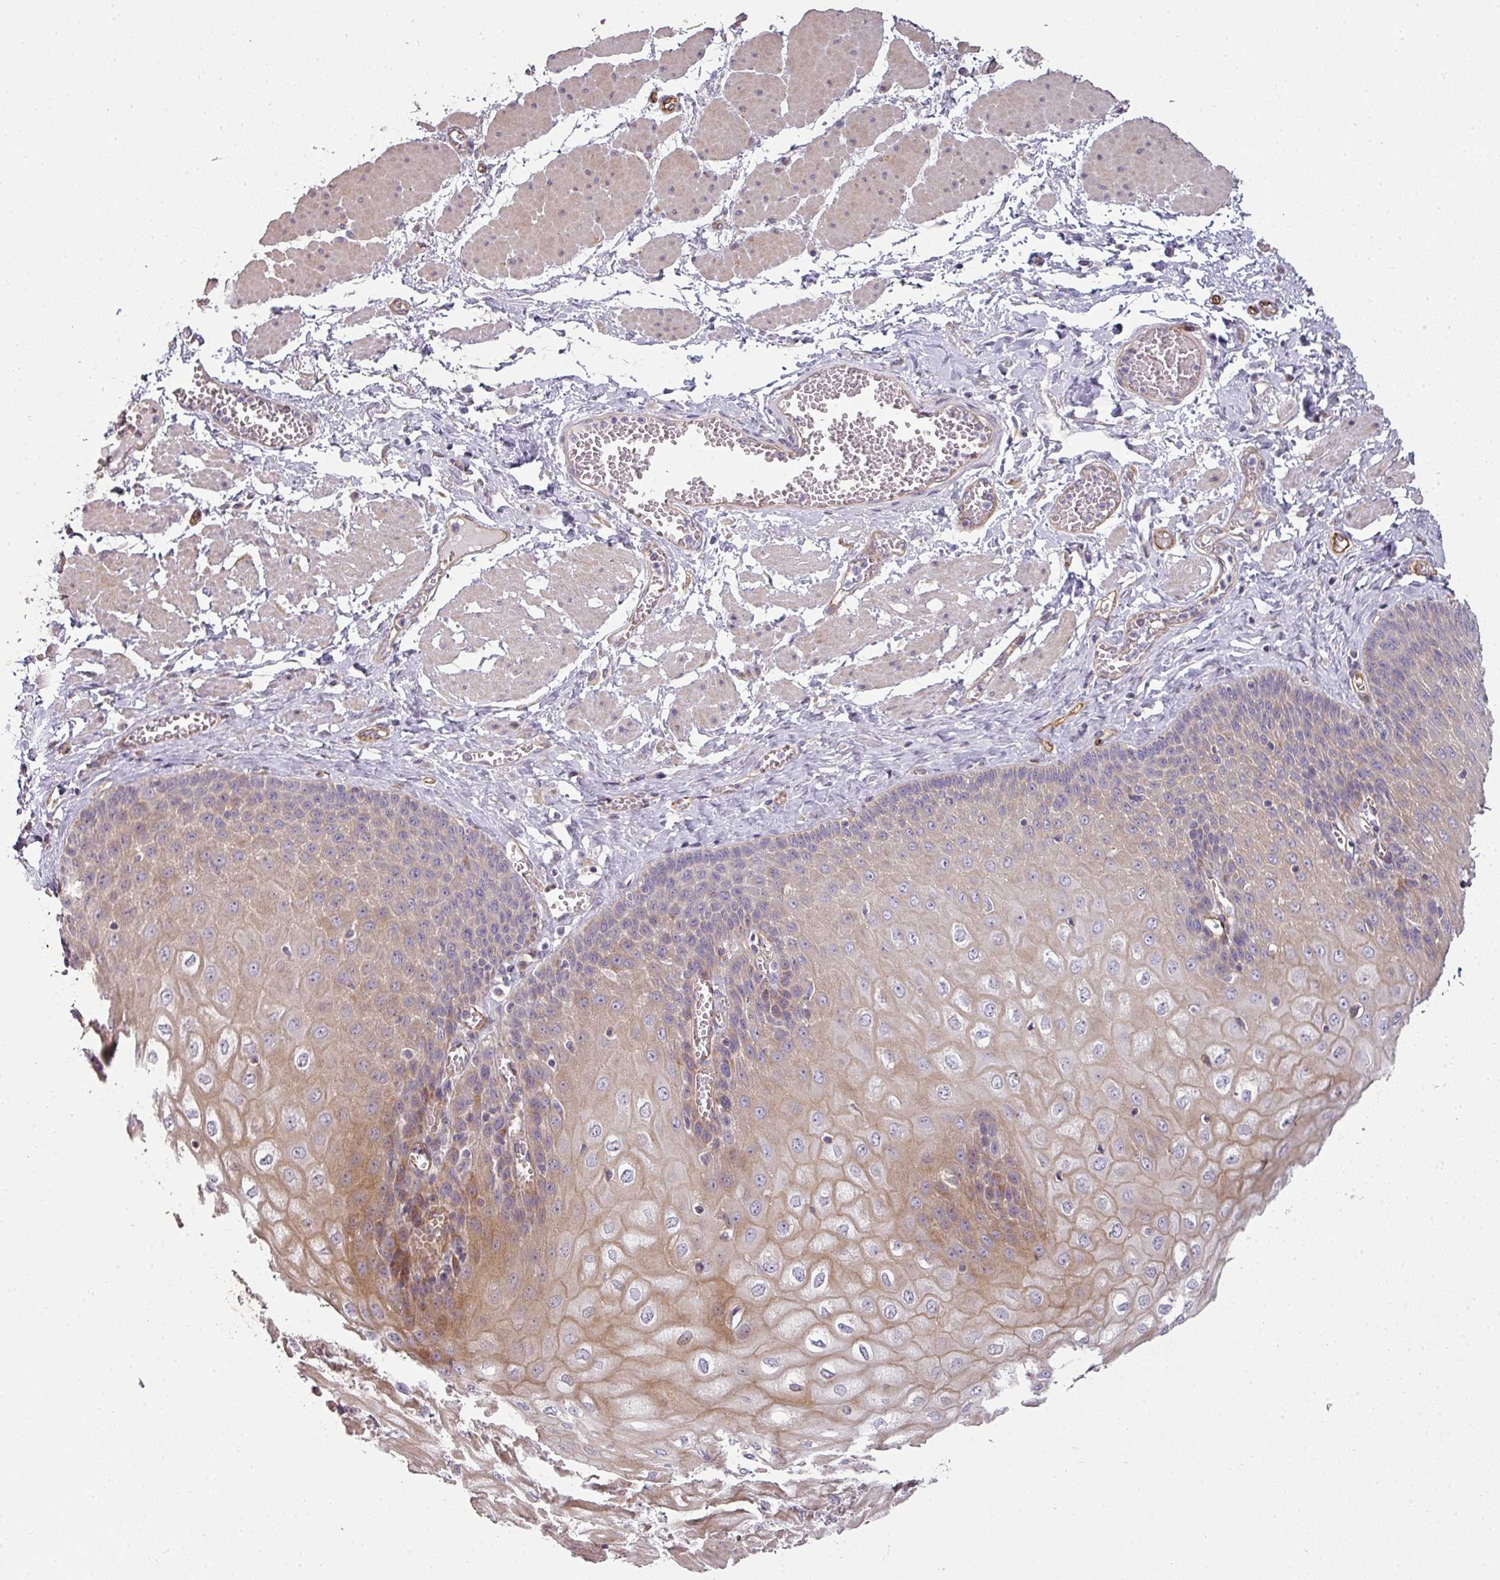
{"staining": {"intensity": "moderate", "quantity": "25%-75%", "location": "cytoplasmic/membranous"}, "tissue": "esophagus", "cell_type": "Squamous epithelial cells", "image_type": "normal", "snomed": [{"axis": "morphology", "description": "Normal tissue, NOS"}, {"axis": "topography", "description": "Esophagus"}], "caption": "This photomicrograph demonstrates IHC staining of normal human esophagus, with medium moderate cytoplasmic/membranous staining in approximately 25%-75% of squamous epithelial cells.", "gene": "PCDH1", "patient": {"sex": "male", "age": 60}}